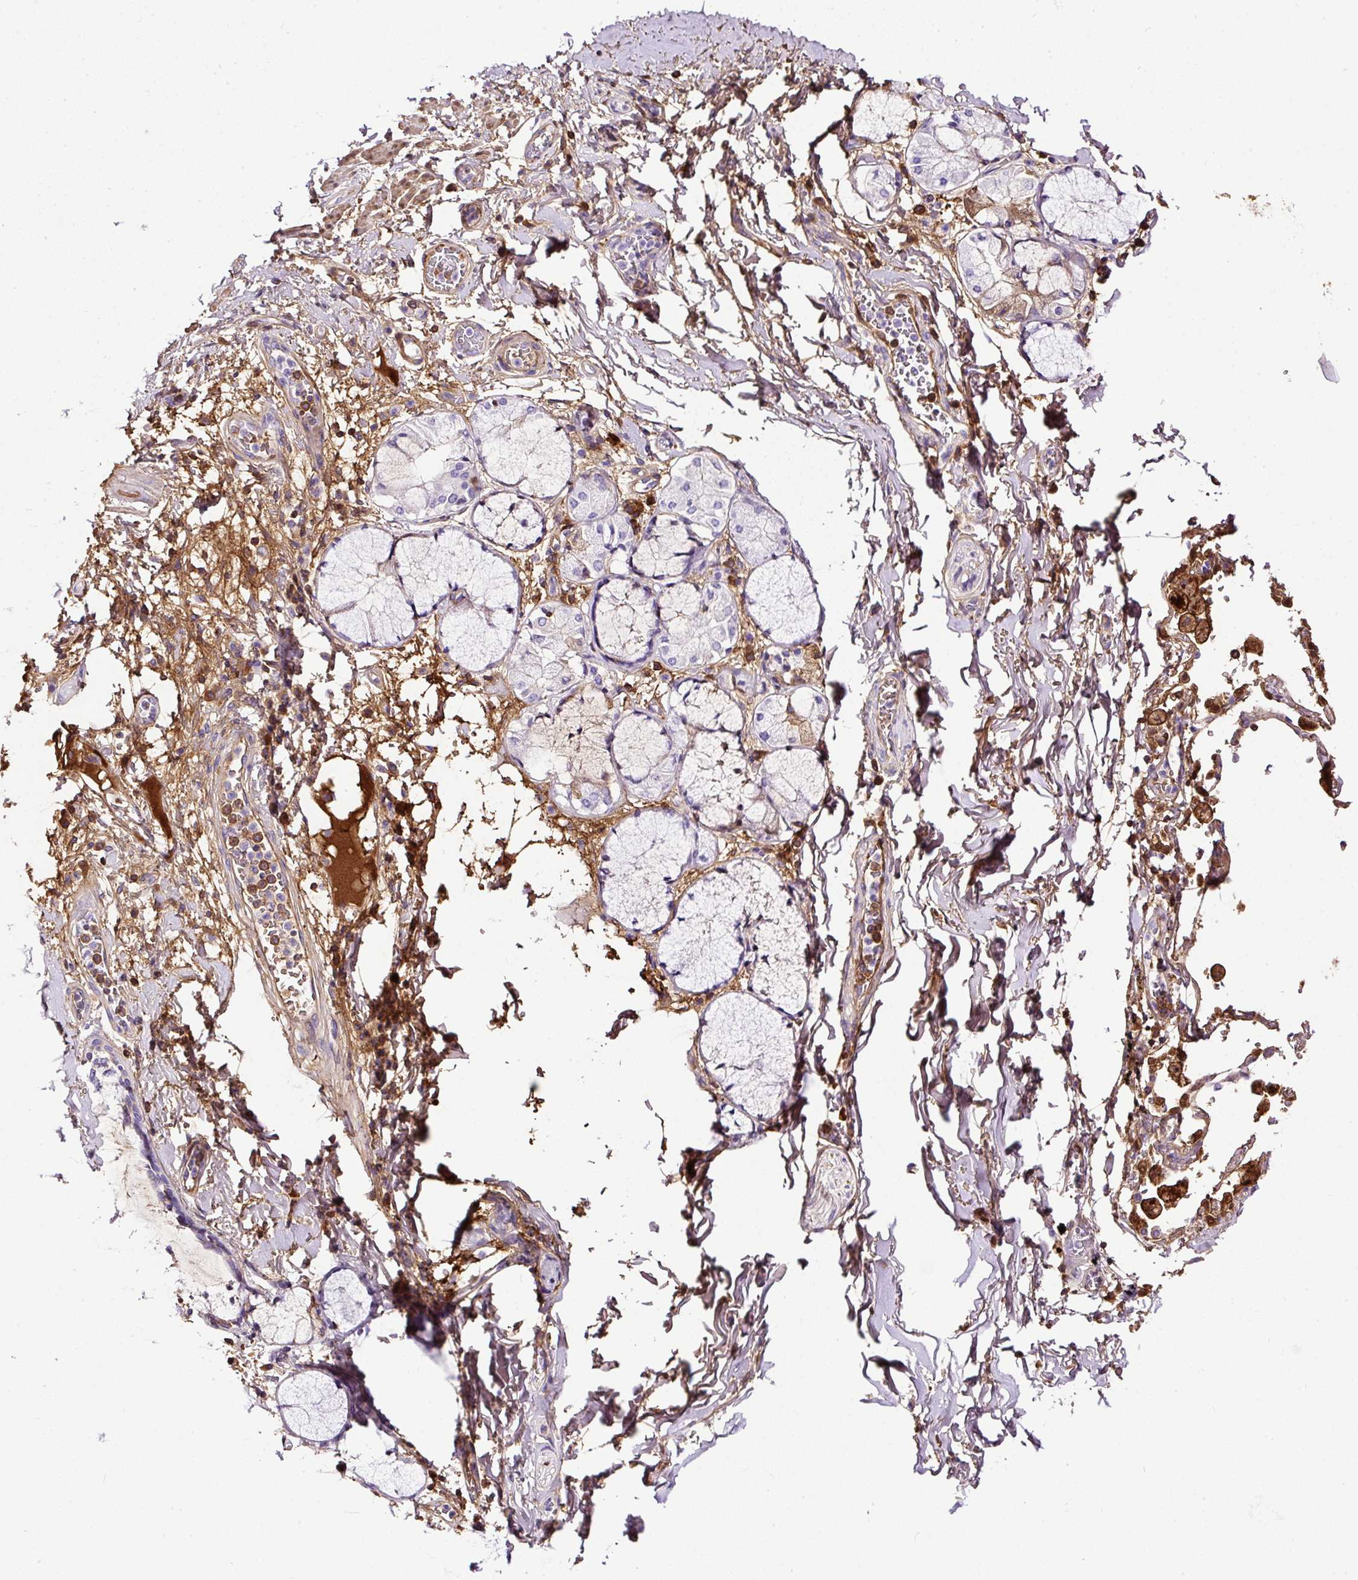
{"staining": {"intensity": "negative", "quantity": "none", "location": "none"}, "tissue": "adipose tissue", "cell_type": "Adipocytes", "image_type": "normal", "snomed": [{"axis": "morphology", "description": "Normal tissue, NOS"}, {"axis": "morphology", "description": "Degeneration, NOS"}, {"axis": "topography", "description": "Cartilage tissue"}, {"axis": "topography", "description": "Lung"}], "caption": "Immunohistochemical staining of benign adipose tissue demonstrates no significant expression in adipocytes. (DAB immunohistochemistry visualized using brightfield microscopy, high magnification).", "gene": "CLEC3B", "patient": {"sex": "female", "age": 61}}